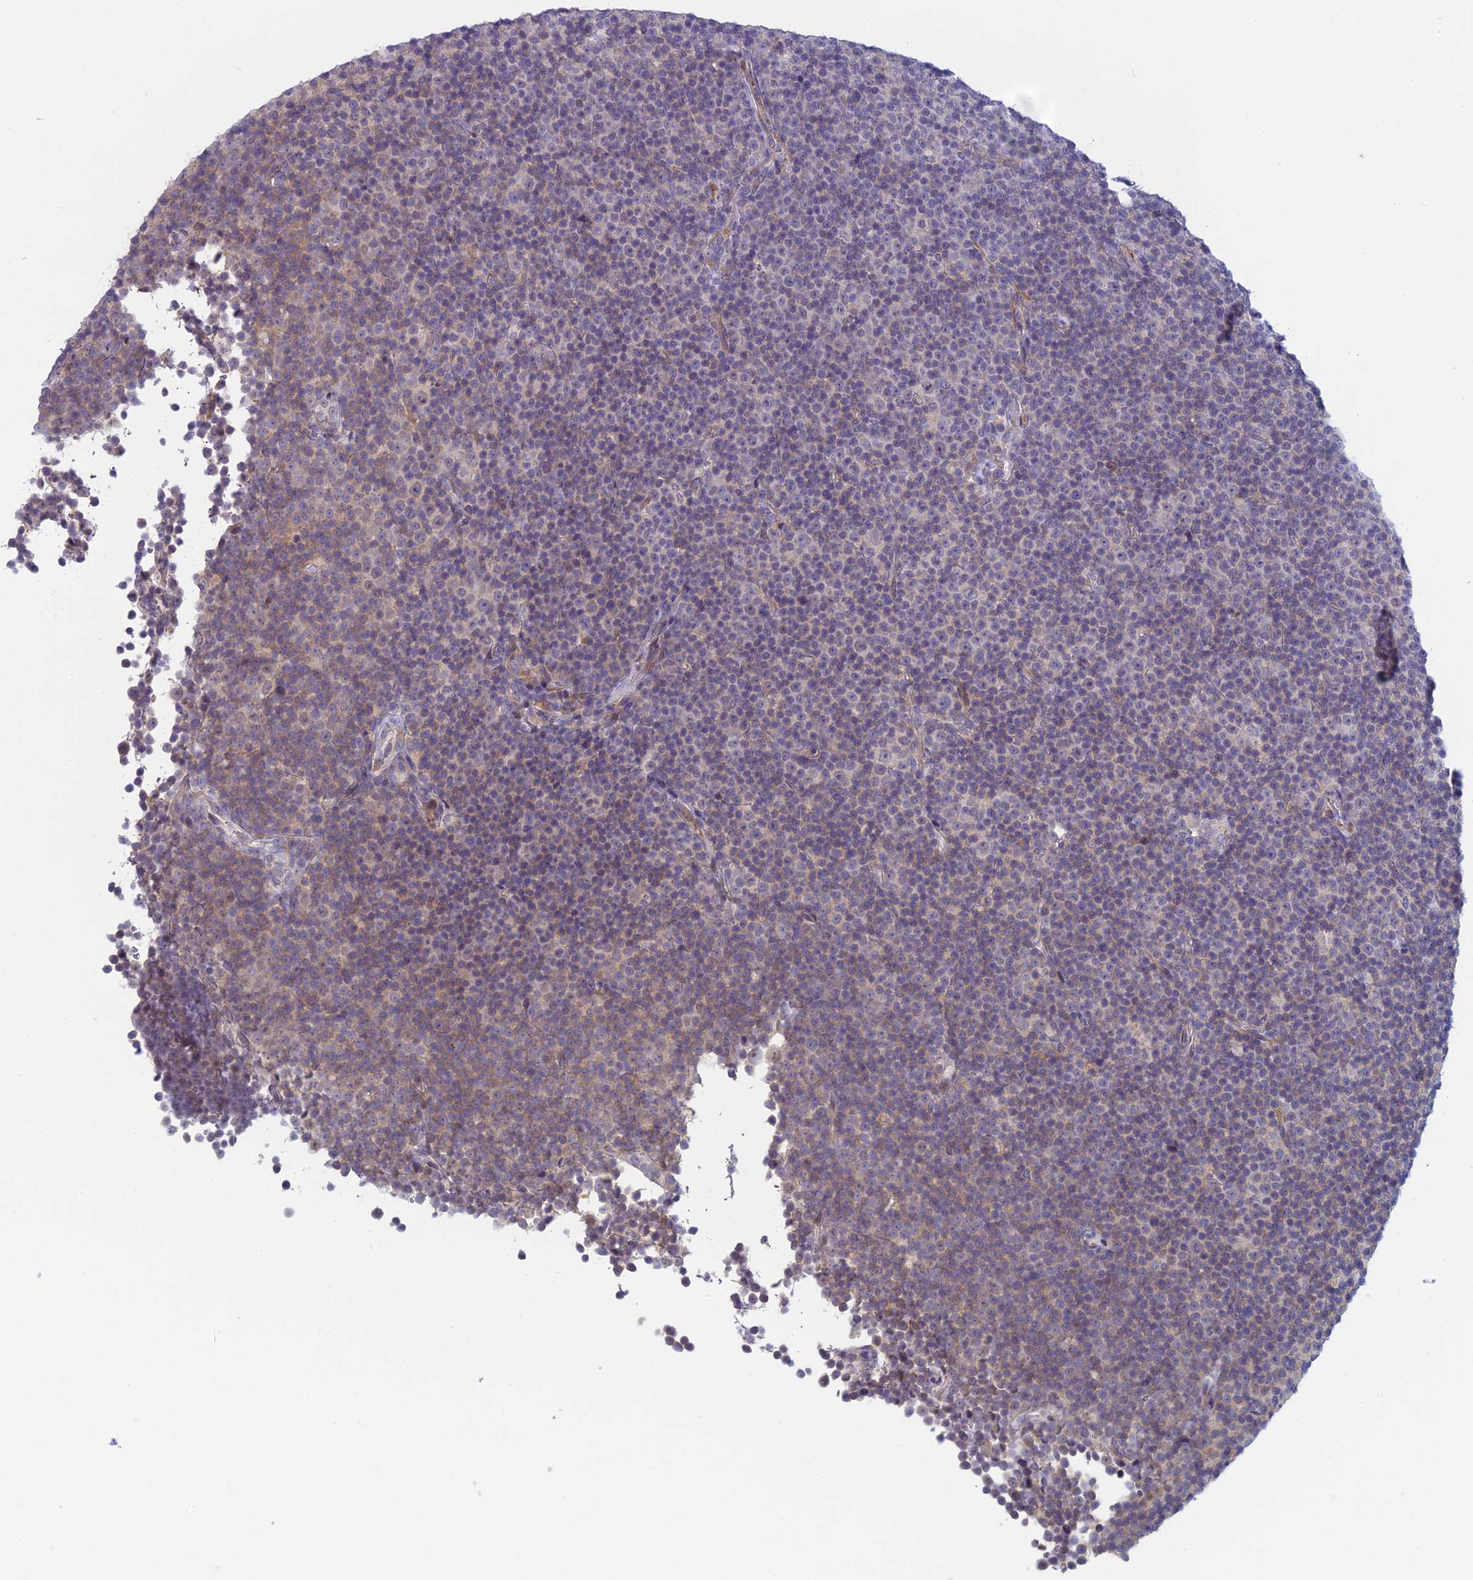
{"staining": {"intensity": "weak", "quantity": "25%-75%", "location": "cytoplasmic/membranous"}, "tissue": "lymphoma", "cell_type": "Tumor cells", "image_type": "cancer", "snomed": [{"axis": "morphology", "description": "Malignant lymphoma, non-Hodgkin's type, Low grade"}, {"axis": "topography", "description": "Lymph node"}], "caption": "Immunohistochemistry (IHC) photomicrograph of neoplastic tissue: human lymphoma stained using IHC reveals low levels of weak protein expression localized specifically in the cytoplasmic/membranous of tumor cells, appearing as a cytoplasmic/membranous brown color.", "gene": "PPP1R26", "patient": {"sex": "female", "age": 67}}